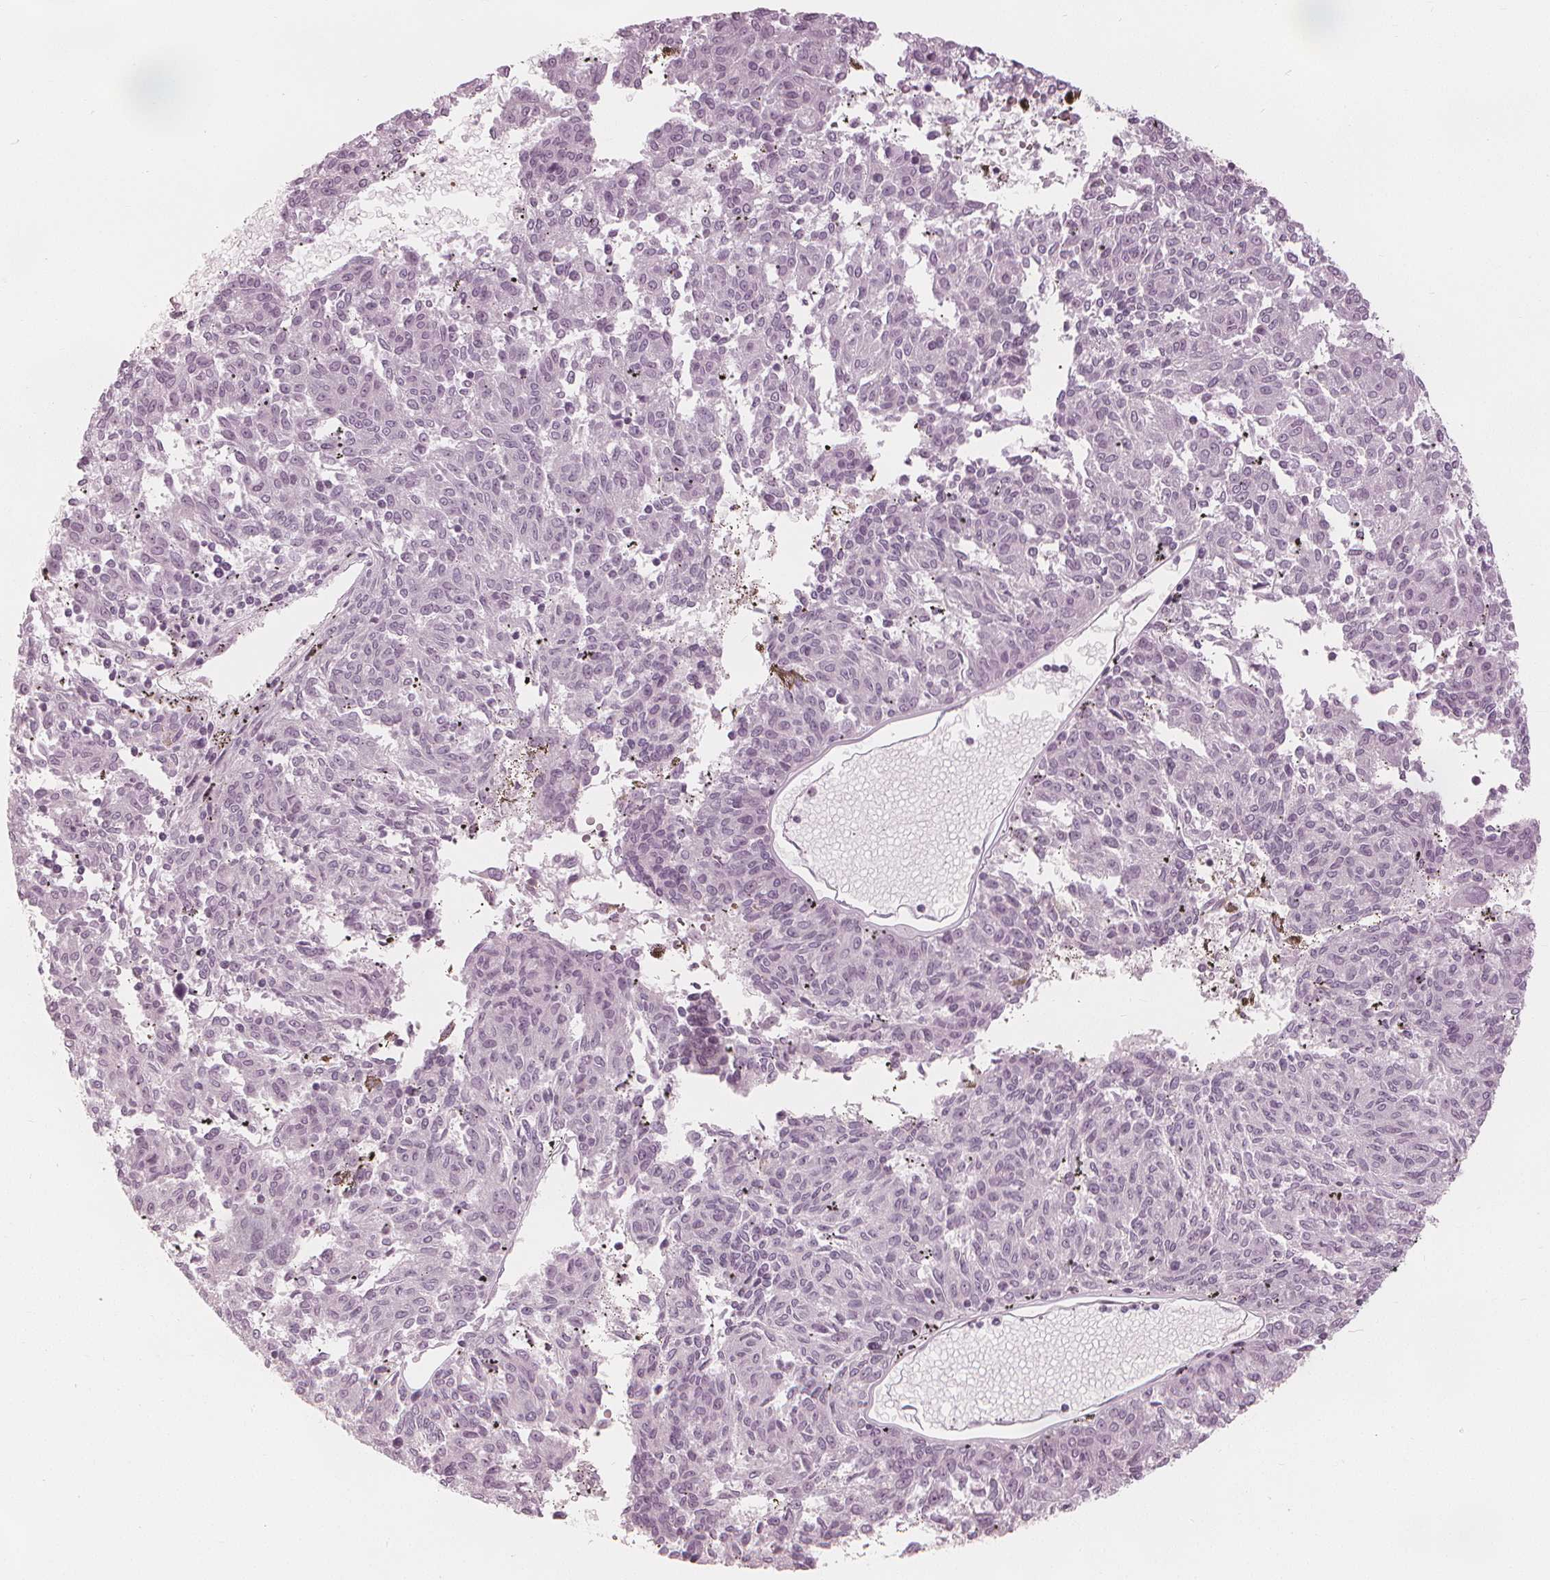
{"staining": {"intensity": "negative", "quantity": "none", "location": "none"}, "tissue": "melanoma", "cell_type": "Tumor cells", "image_type": "cancer", "snomed": [{"axis": "morphology", "description": "Malignant melanoma, NOS"}, {"axis": "topography", "description": "Skin"}], "caption": "High power microscopy histopathology image of an immunohistochemistry (IHC) histopathology image of melanoma, revealing no significant positivity in tumor cells.", "gene": "PAEP", "patient": {"sex": "female", "age": 72}}